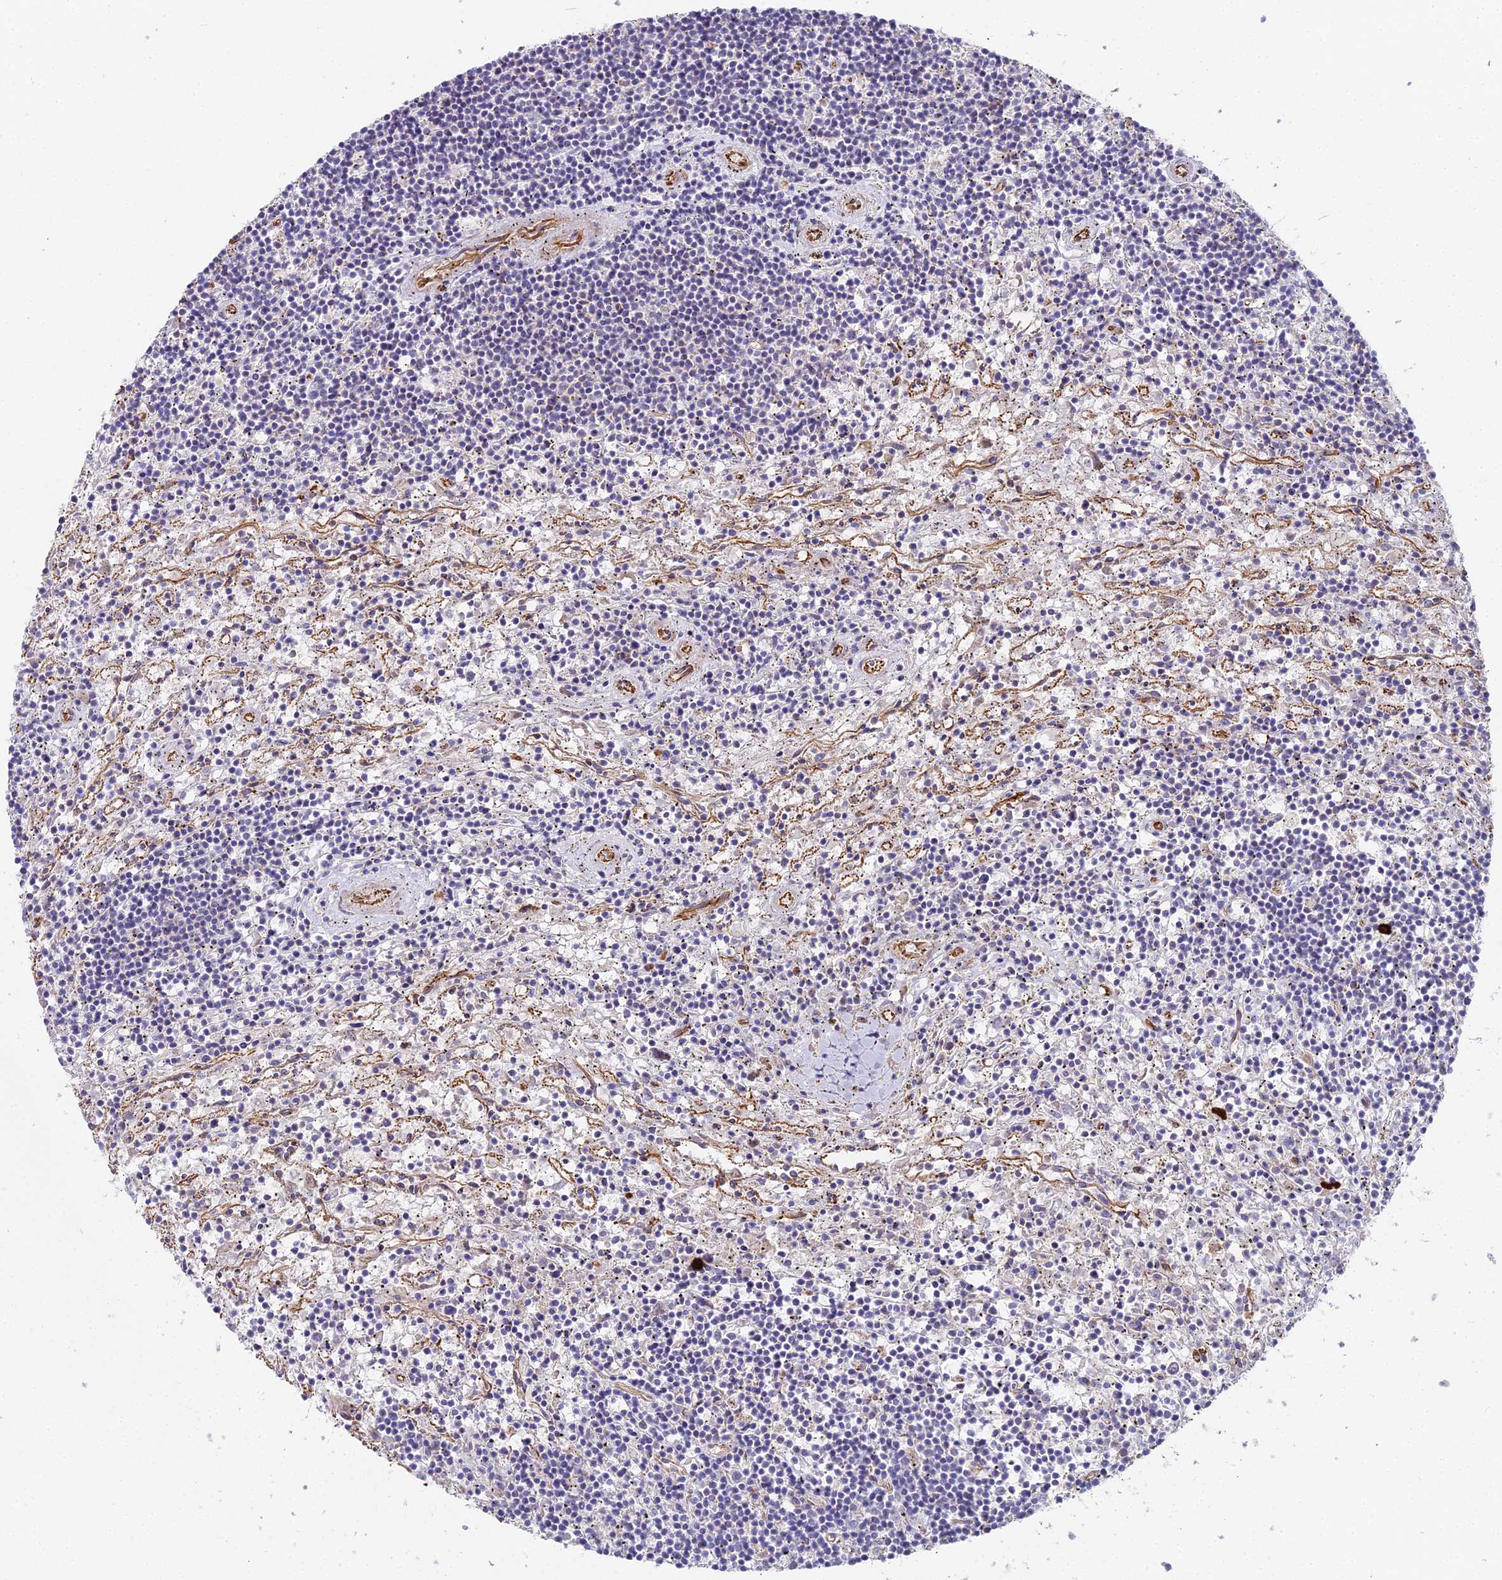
{"staining": {"intensity": "negative", "quantity": "none", "location": "none"}, "tissue": "lymphoma", "cell_type": "Tumor cells", "image_type": "cancer", "snomed": [{"axis": "morphology", "description": "Malignant lymphoma, non-Hodgkin's type, Low grade"}, {"axis": "topography", "description": "Spleen"}], "caption": "Tumor cells show no significant staining in lymphoma.", "gene": "BEX4", "patient": {"sex": "male", "age": 76}}